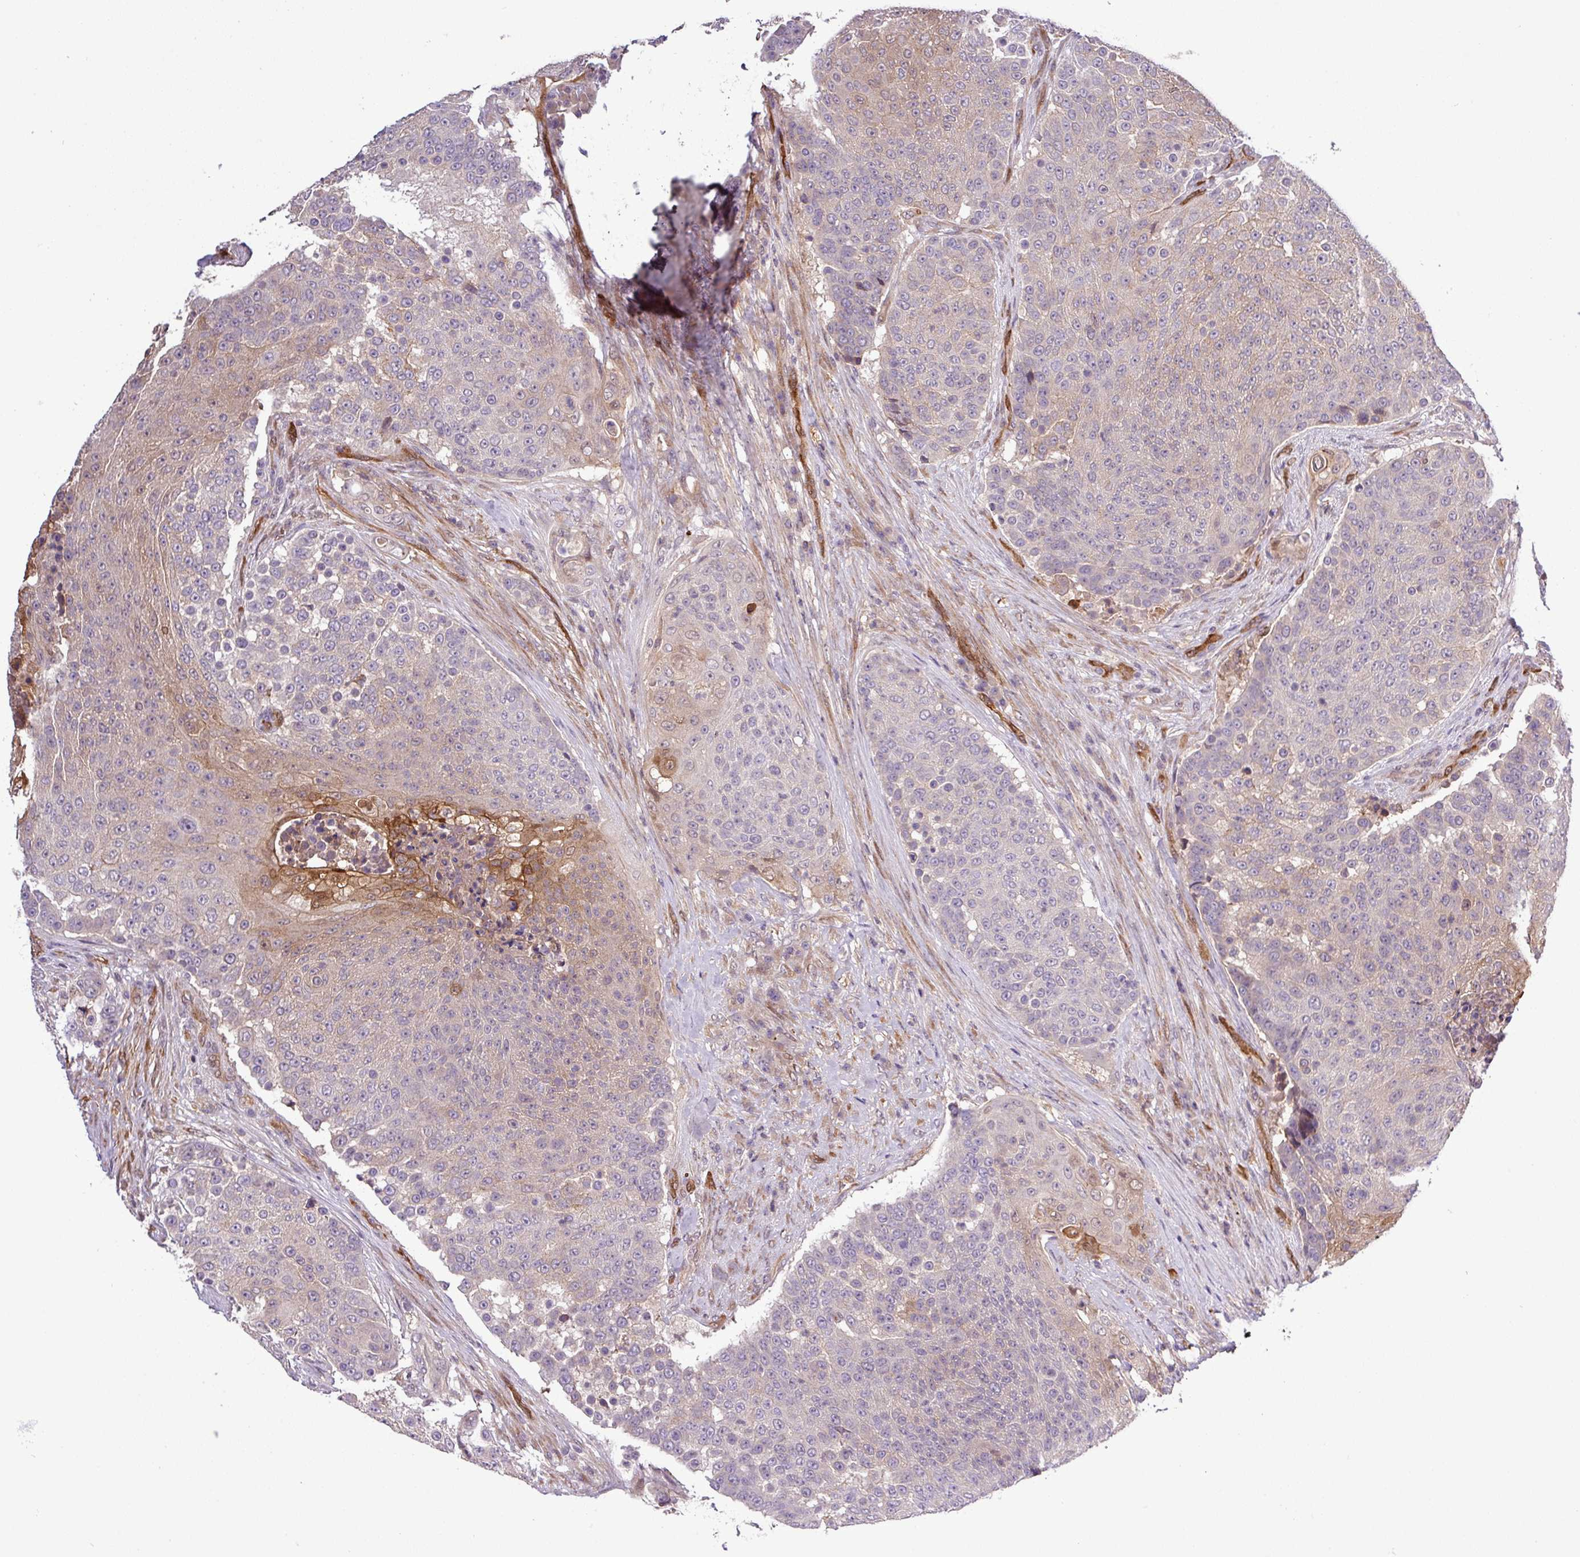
{"staining": {"intensity": "strong", "quantity": "<25%", "location": "cytoplasmic/membranous"}, "tissue": "urothelial cancer", "cell_type": "Tumor cells", "image_type": "cancer", "snomed": [{"axis": "morphology", "description": "Urothelial carcinoma, High grade"}, {"axis": "topography", "description": "Urinary bladder"}], "caption": "Tumor cells exhibit medium levels of strong cytoplasmic/membranous positivity in about <25% of cells in human urothelial cancer.", "gene": "CARHSP1", "patient": {"sex": "female", "age": 63}}